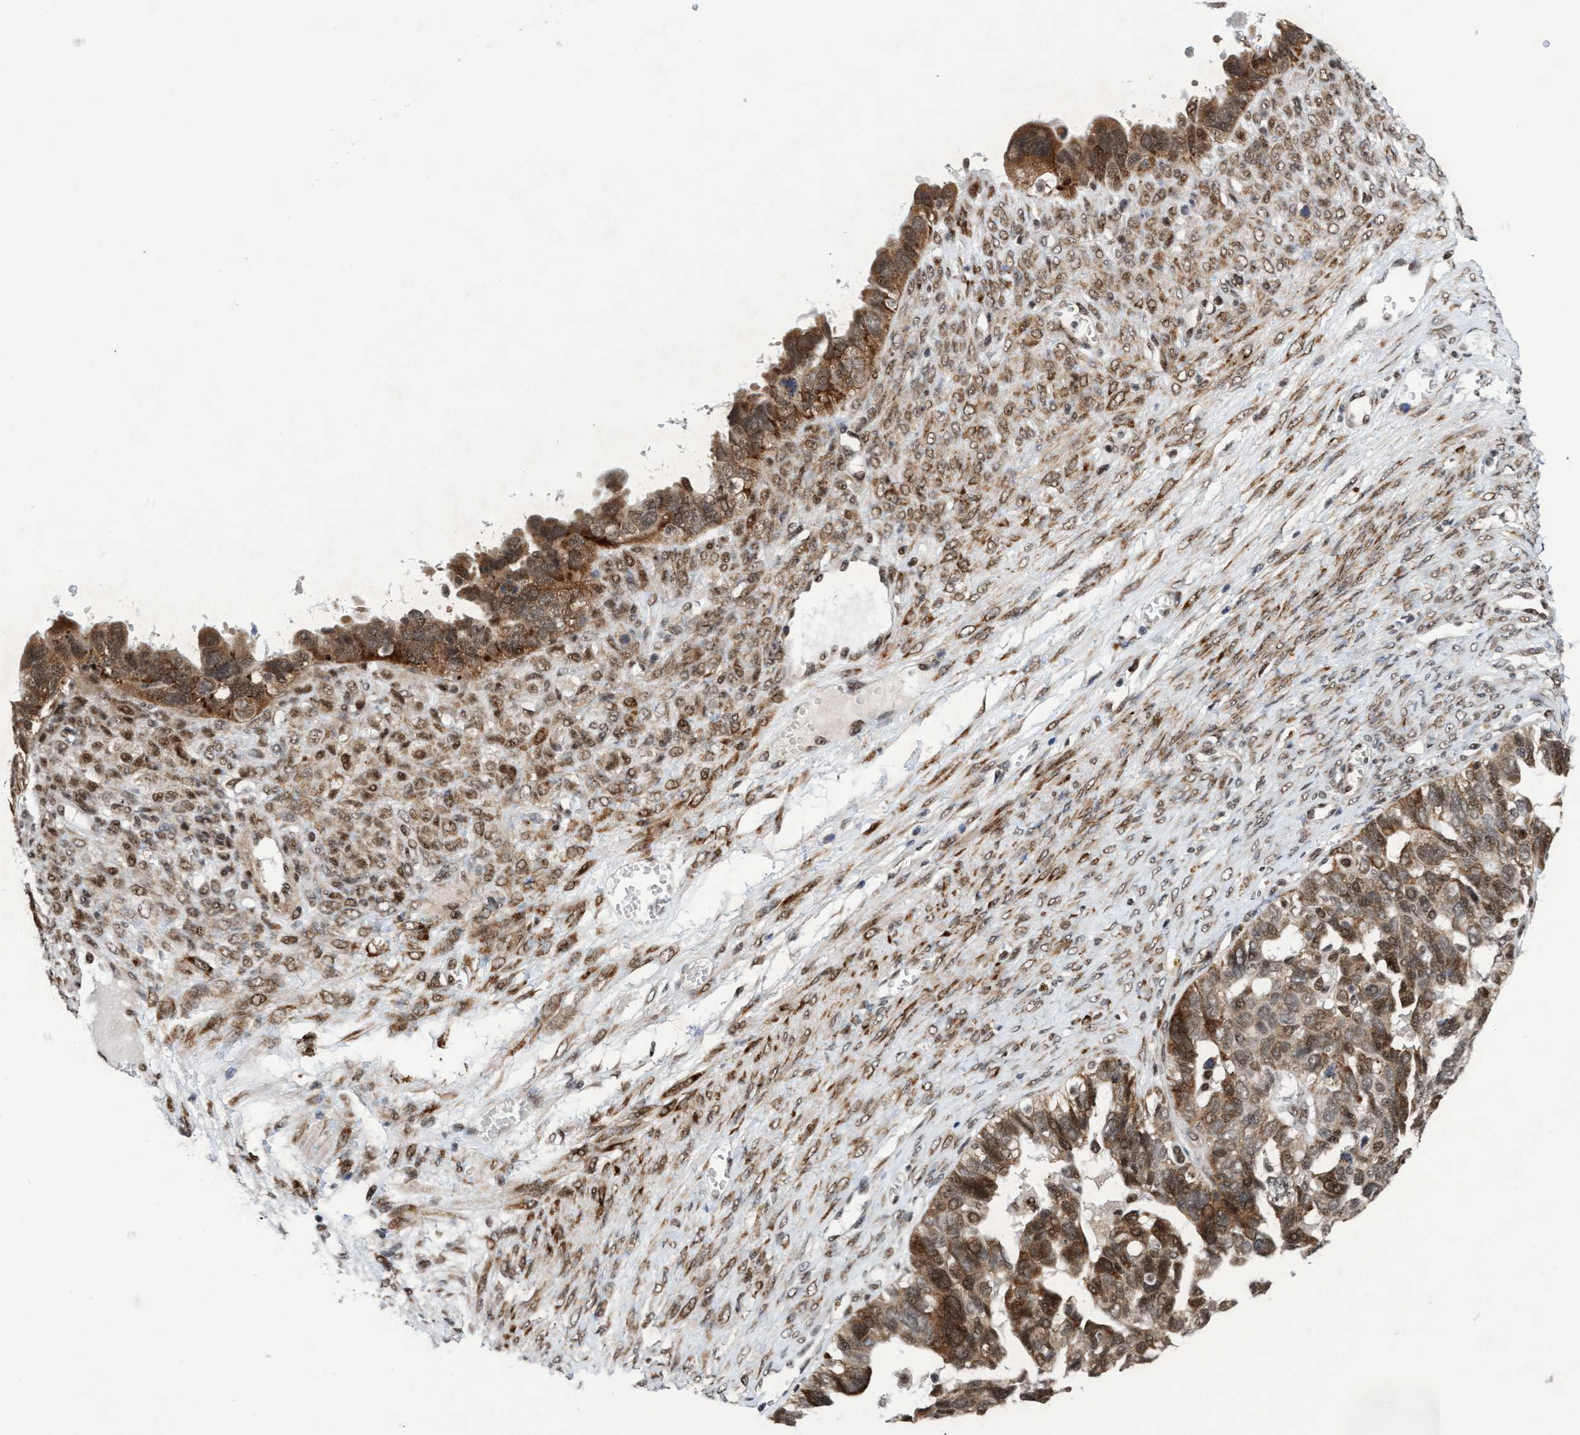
{"staining": {"intensity": "moderate", "quantity": ">75%", "location": "cytoplasmic/membranous"}, "tissue": "ovarian cancer", "cell_type": "Tumor cells", "image_type": "cancer", "snomed": [{"axis": "morphology", "description": "Cystadenocarcinoma, serous, NOS"}, {"axis": "topography", "description": "Ovary"}], "caption": "DAB immunohistochemical staining of human serous cystadenocarcinoma (ovarian) reveals moderate cytoplasmic/membranous protein staining in about >75% of tumor cells.", "gene": "GLT6D1", "patient": {"sex": "female", "age": 79}}